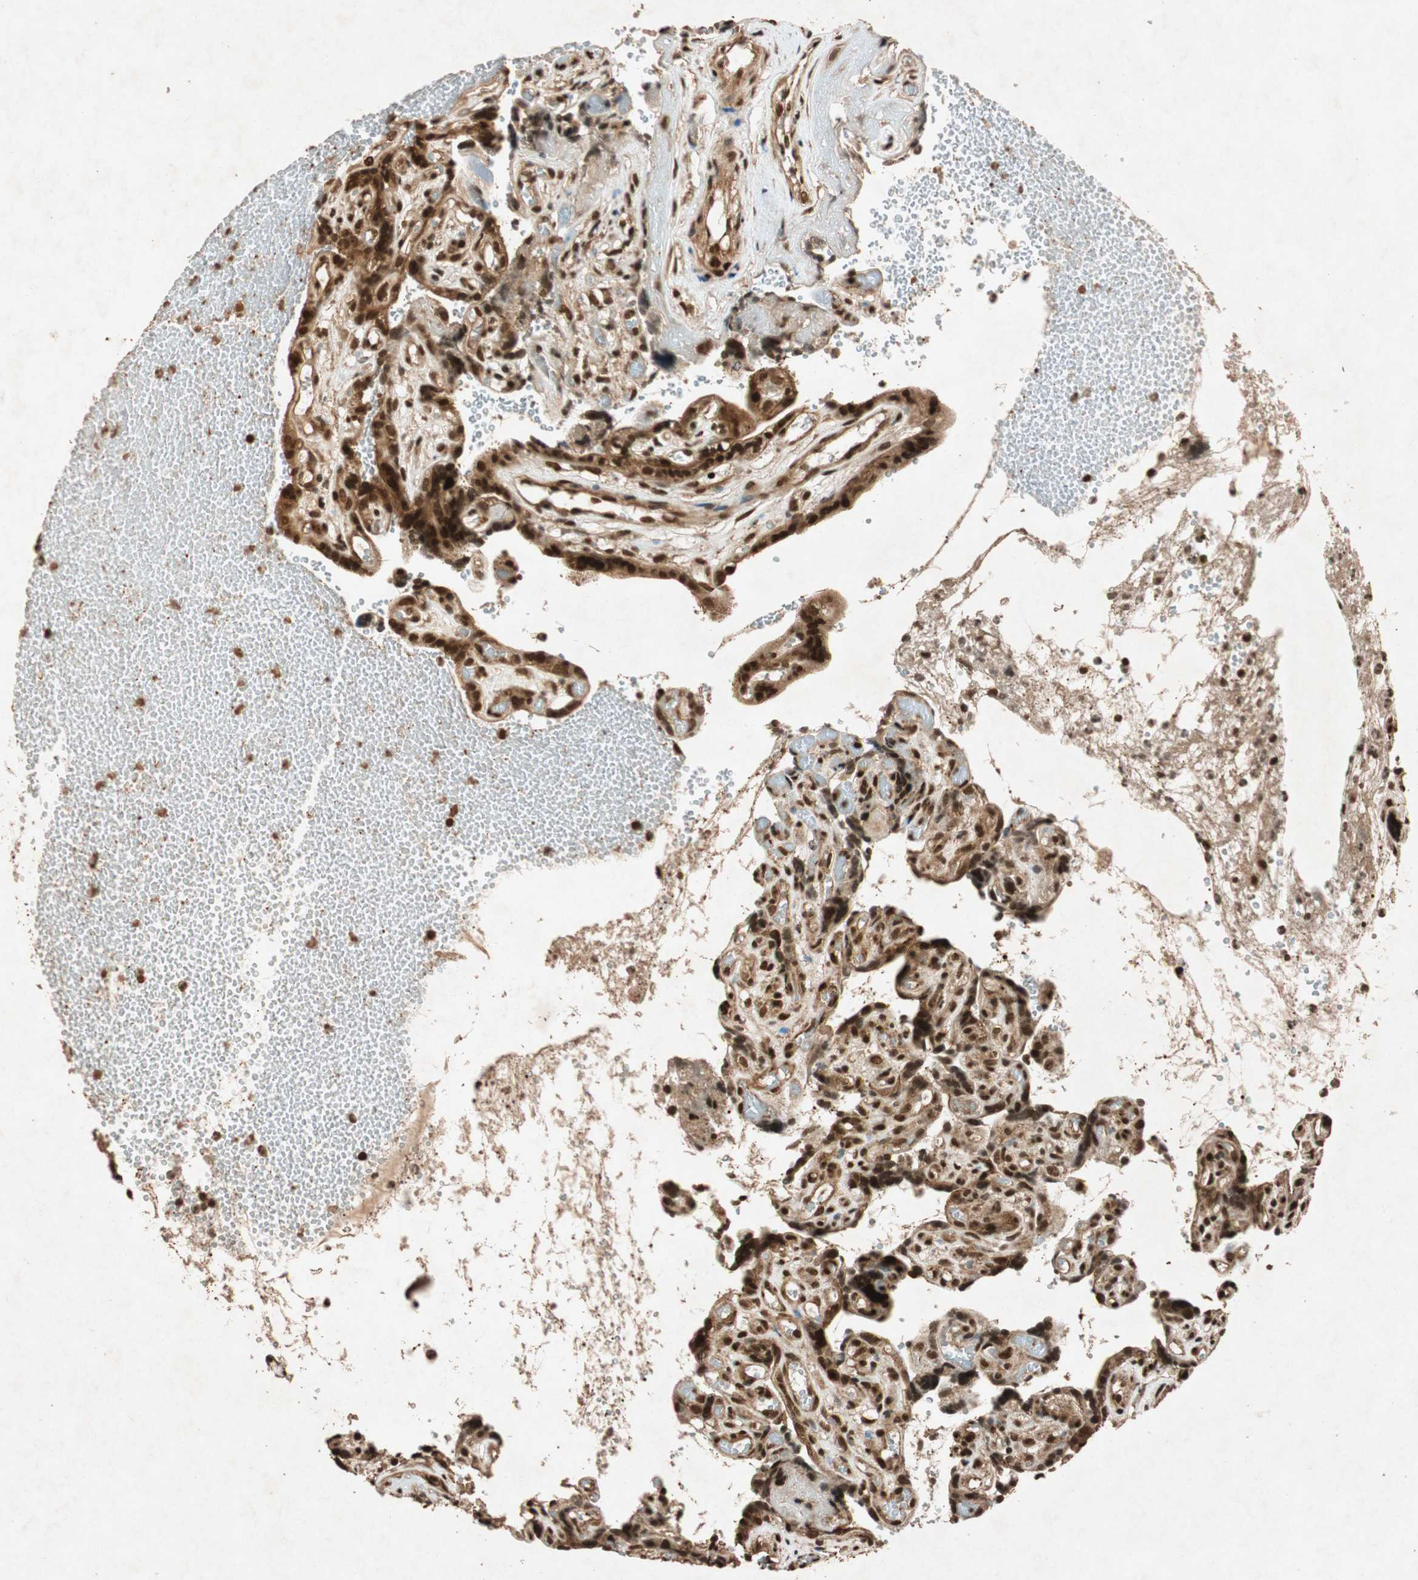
{"staining": {"intensity": "strong", "quantity": ">75%", "location": "cytoplasmic/membranous,nuclear"}, "tissue": "placenta", "cell_type": "Decidual cells", "image_type": "normal", "snomed": [{"axis": "morphology", "description": "Normal tissue, NOS"}, {"axis": "topography", "description": "Placenta"}], "caption": "Strong cytoplasmic/membranous,nuclear staining is identified in about >75% of decidual cells in unremarkable placenta. The protein is stained brown, and the nuclei are stained in blue (DAB (3,3'-diaminobenzidine) IHC with brightfield microscopy, high magnification).", "gene": "ALKBH5", "patient": {"sex": "female", "age": 30}}